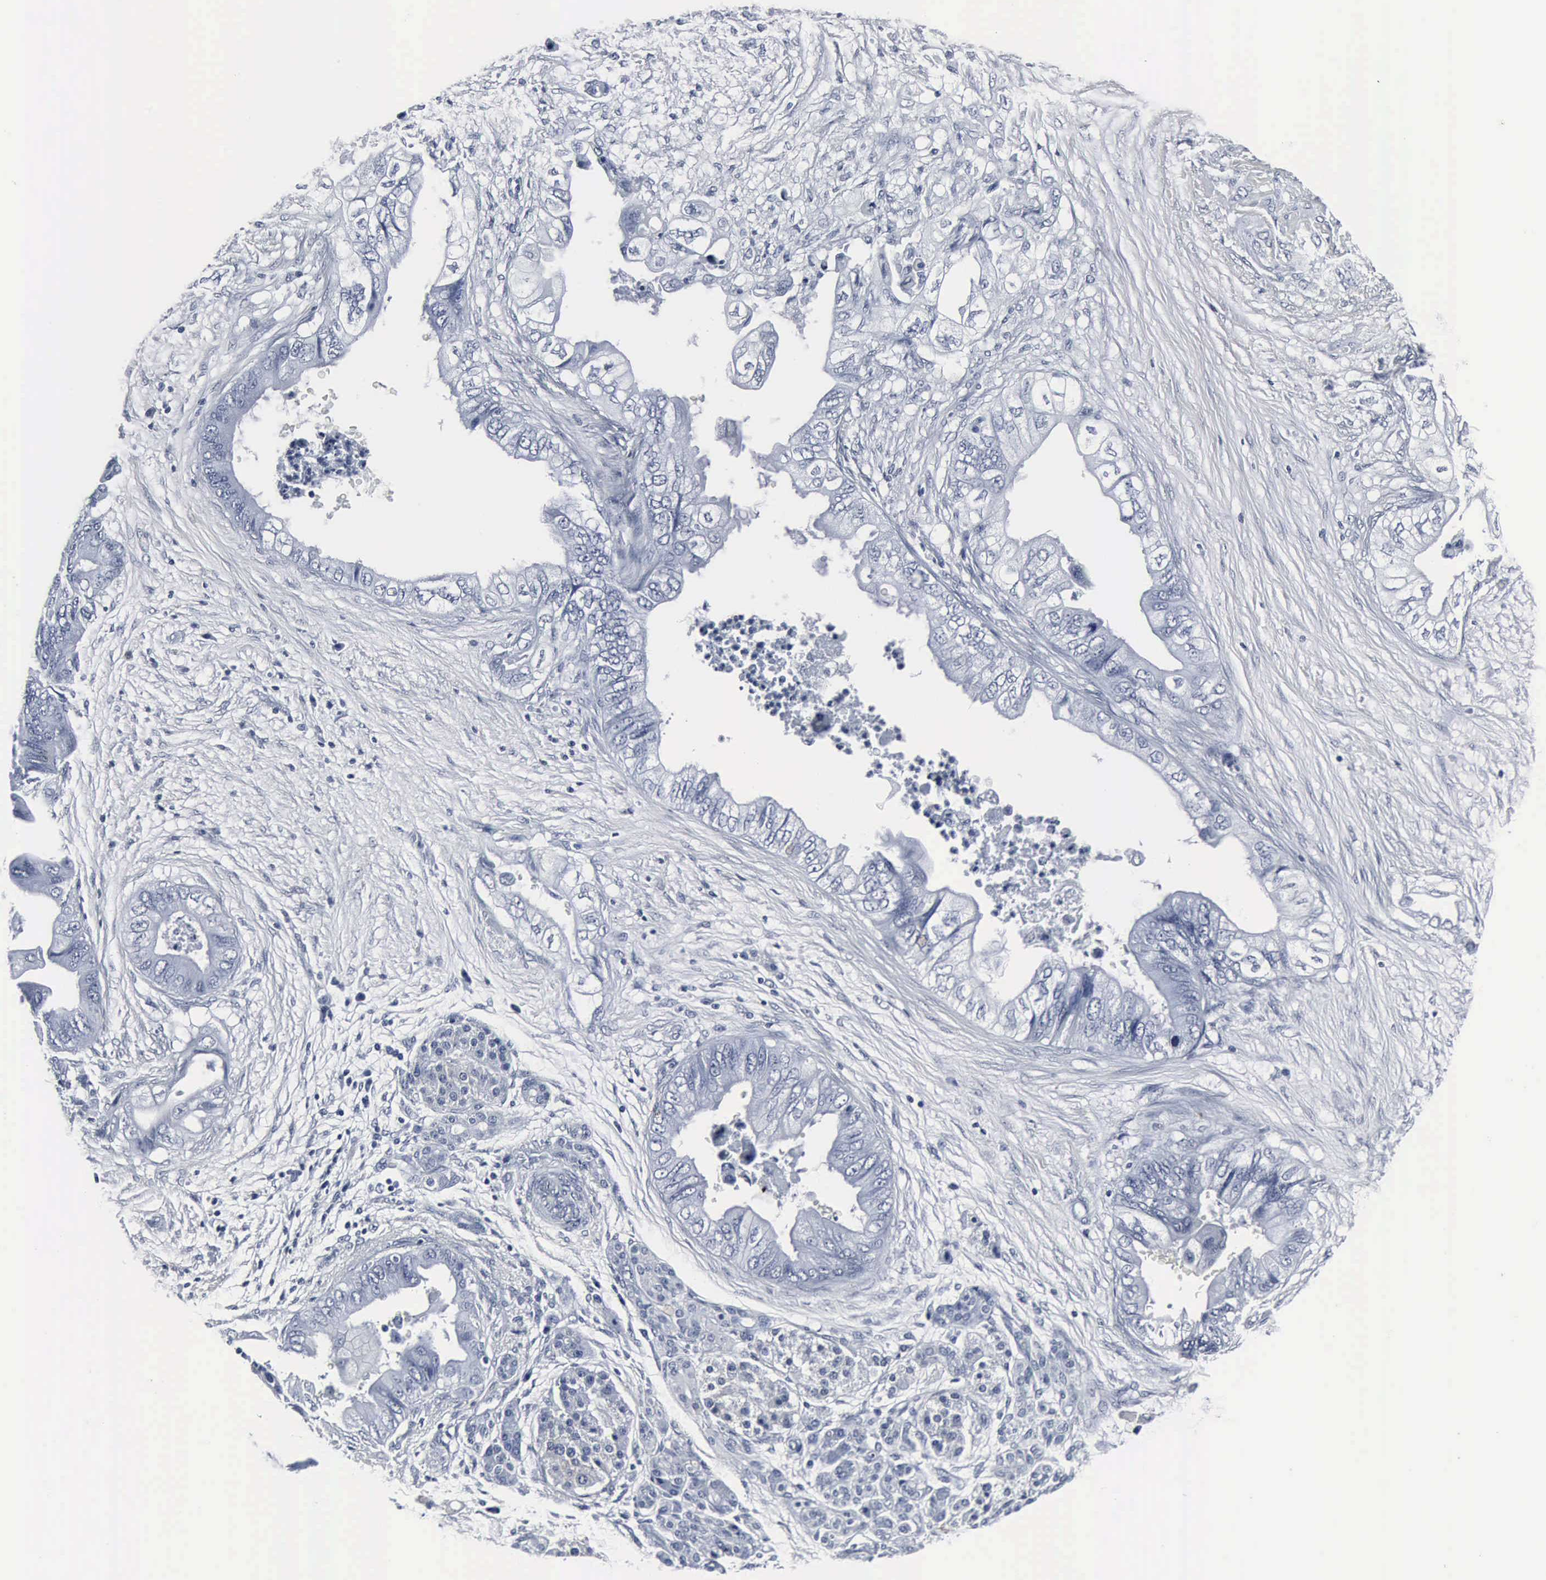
{"staining": {"intensity": "negative", "quantity": "none", "location": "none"}, "tissue": "pancreatic cancer", "cell_type": "Tumor cells", "image_type": "cancer", "snomed": [{"axis": "morphology", "description": "Adenocarcinoma, NOS"}, {"axis": "topography", "description": "Pancreas"}], "caption": "Immunohistochemistry (IHC) of human pancreatic adenocarcinoma demonstrates no staining in tumor cells.", "gene": "SNAP25", "patient": {"sex": "female", "age": 66}}